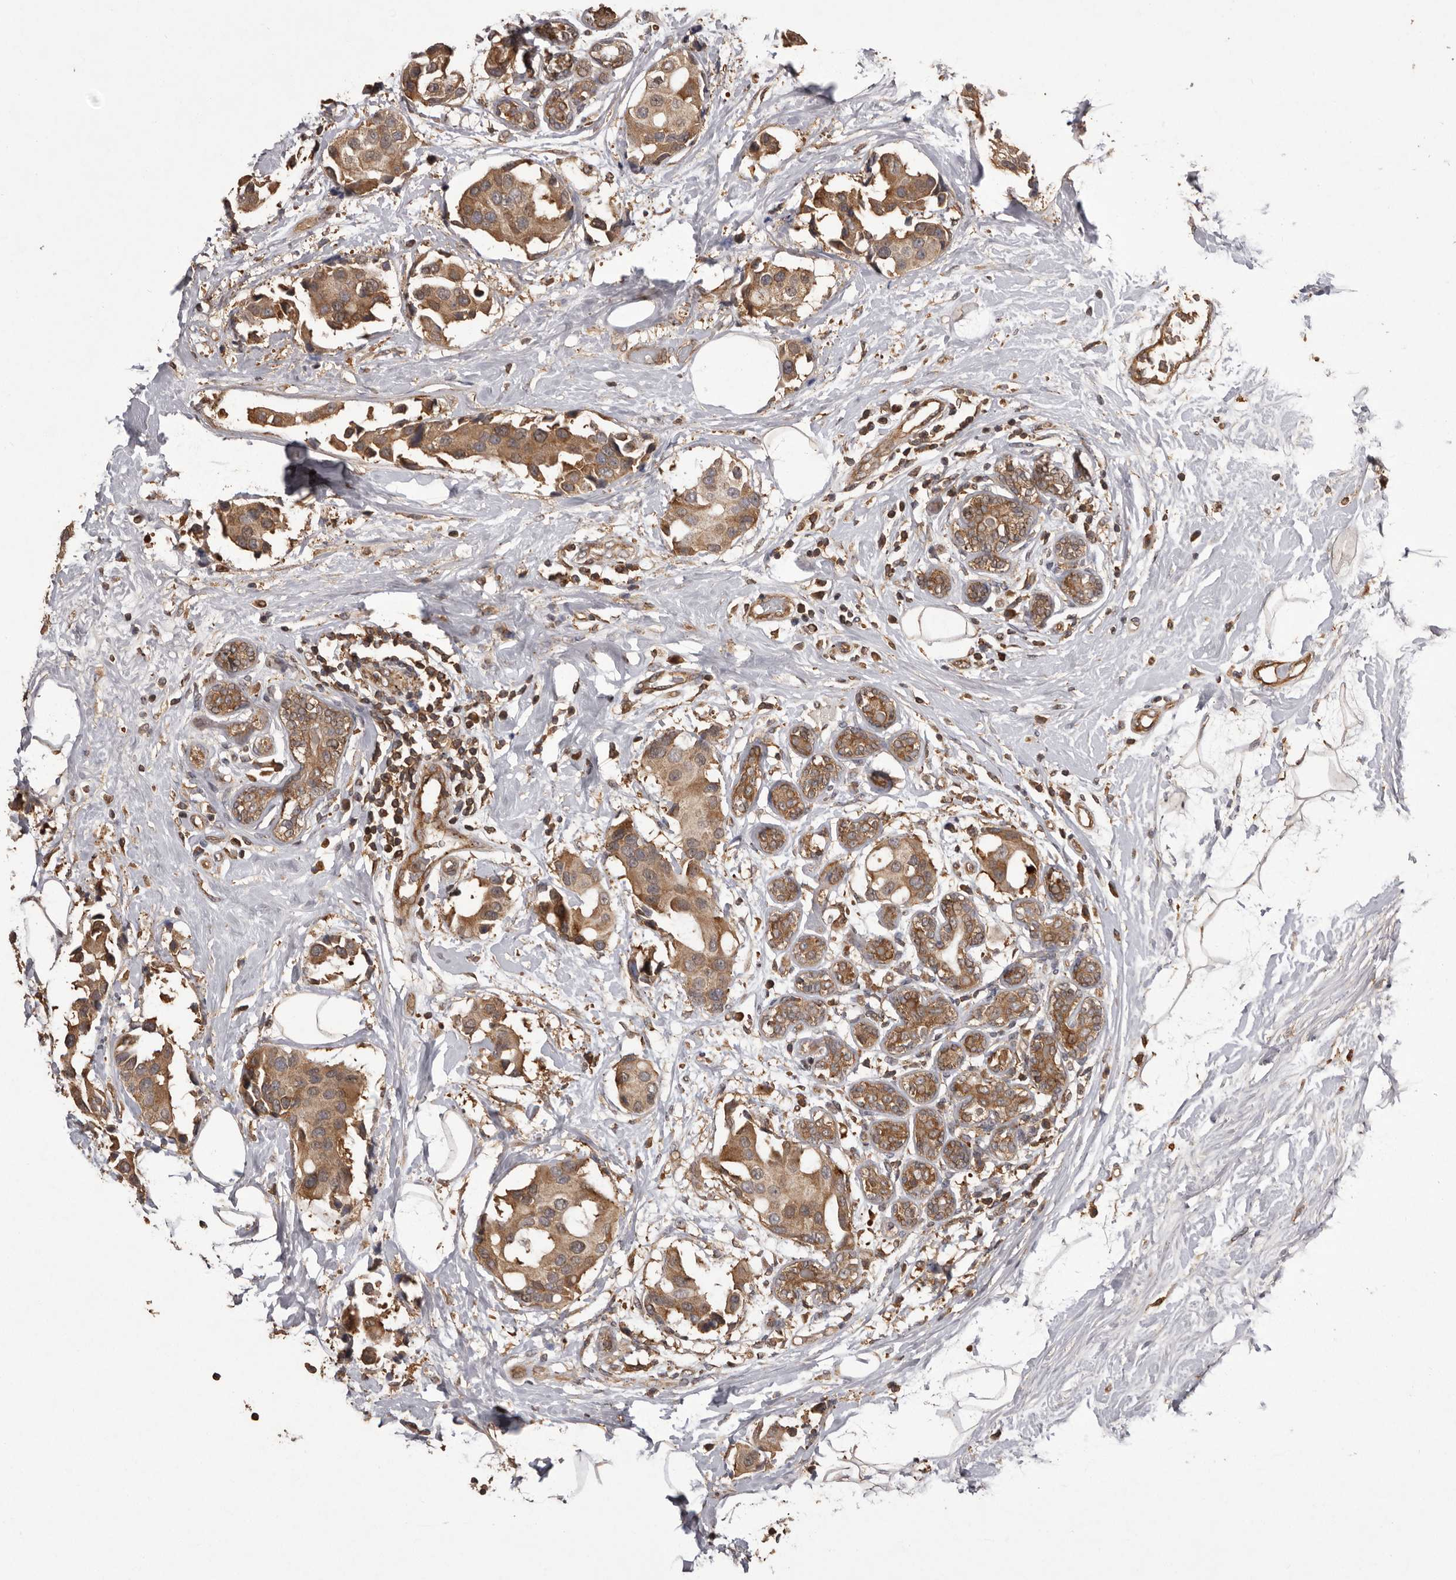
{"staining": {"intensity": "moderate", "quantity": ">75%", "location": "cytoplasmic/membranous"}, "tissue": "breast cancer", "cell_type": "Tumor cells", "image_type": "cancer", "snomed": [{"axis": "morphology", "description": "Normal tissue, NOS"}, {"axis": "morphology", "description": "Duct carcinoma"}, {"axis": "topography", "description": "Breast"}], "caption": "A high-resolution photomicrograph shows immunohistochemistry (IHC) staining of intraductal carcinoma (breast), which shows moderate cytoplasmic/membranous positivity in approximately >75% of tumor cells.", "gene": "SLC22A3", "patient": {"sex": "female", "age": 39}}